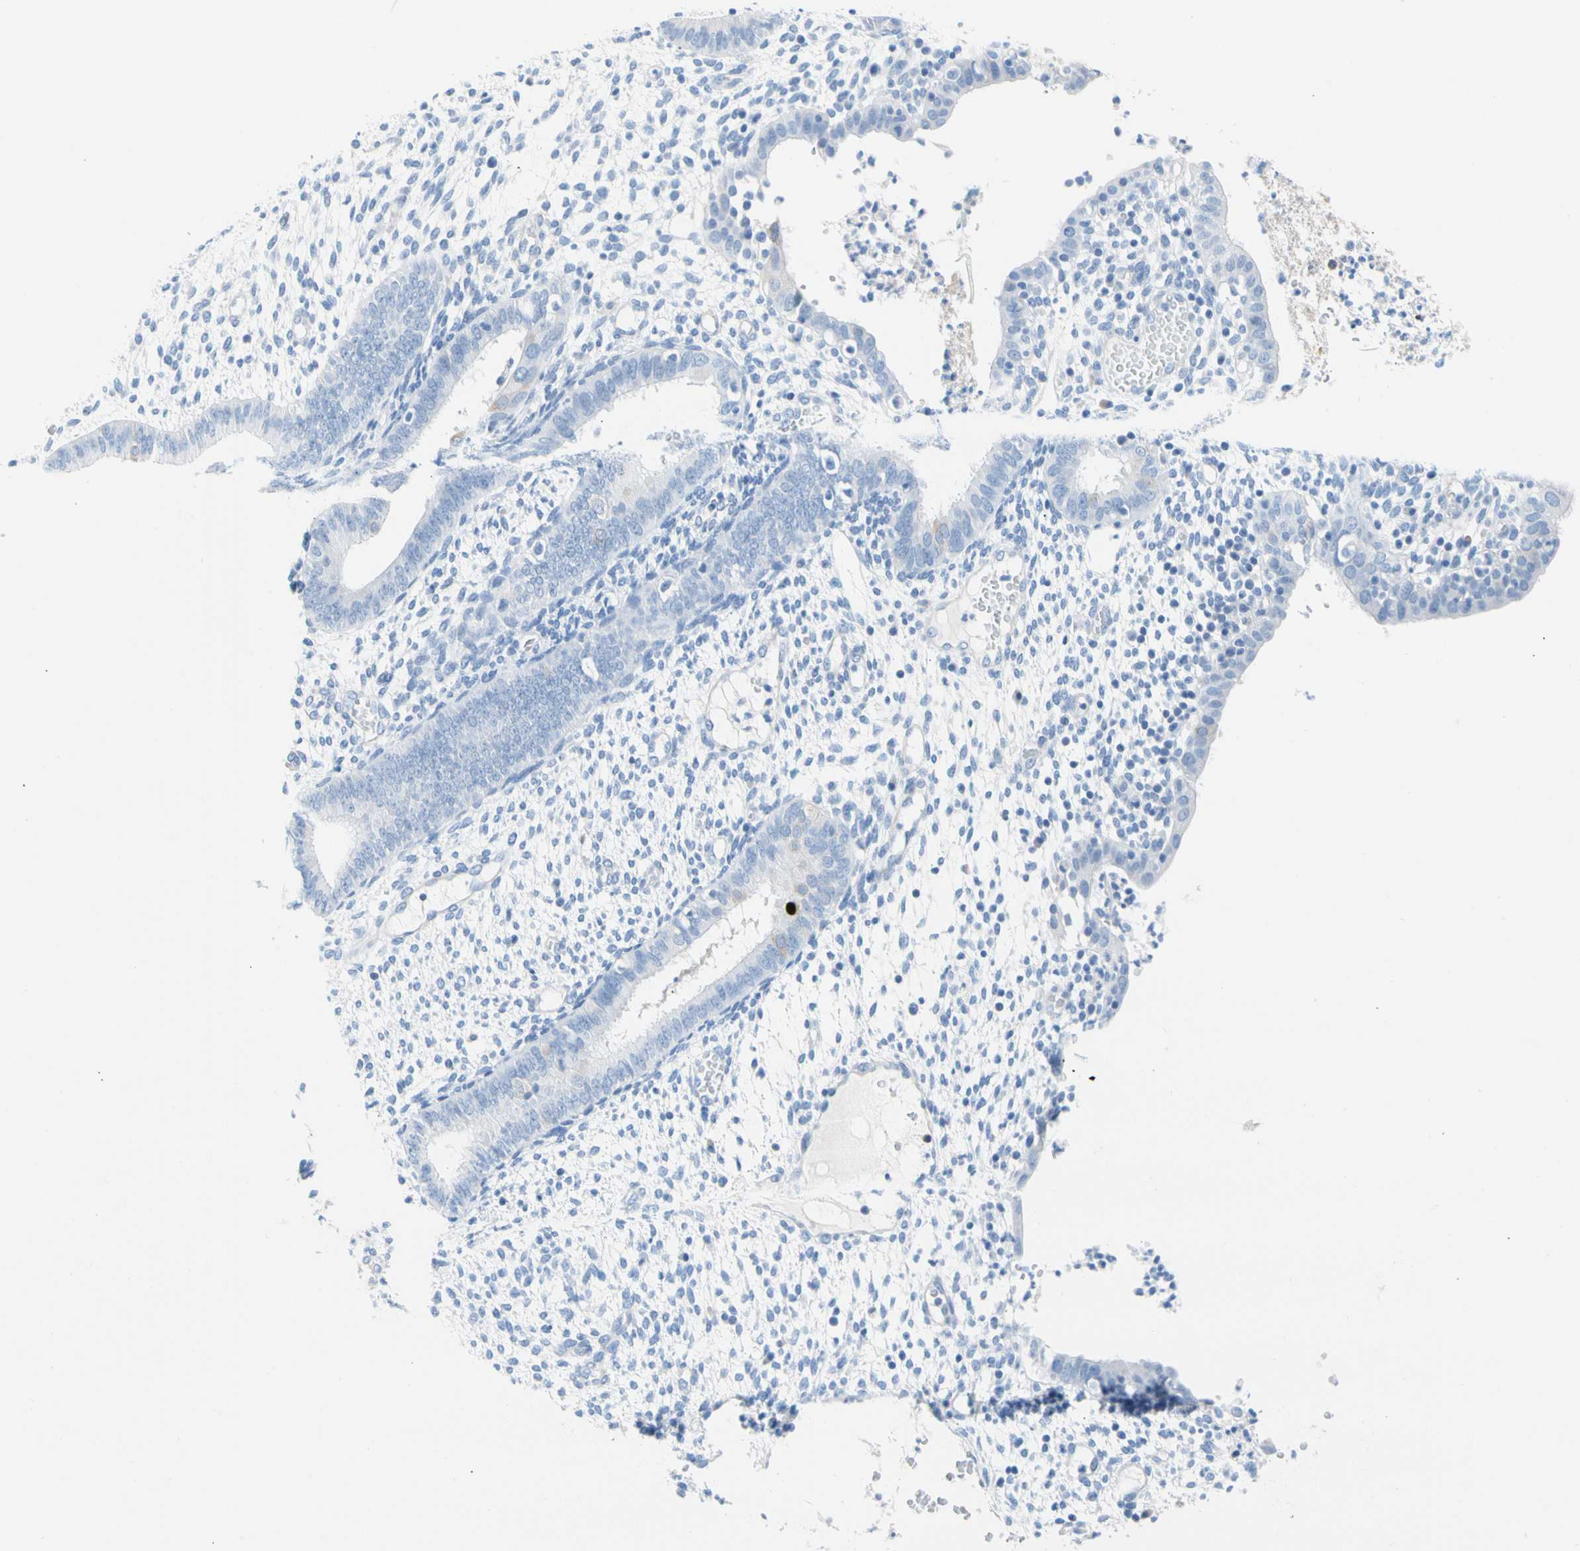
{"staining": {"intensity": "negative", "quantity": "none", "location": "none"}, "tissue": "endometrium", "cell_type": "Cells in endometrial stroma", "image_type": "normal", "snomed": [{"axis": "morphology", "description": "Normal tissue, NOS"}, {"axis": "topography", "description": "Endometrium"}], "caption": "Immunohistochemistry (IHC) micrograph of unremarkable endometrium stained for a protein (brown), which exhibits no staining in cells in endometrial stroma.", "gene": "CEL", "patient": {"sex": "female", "age": 35}}